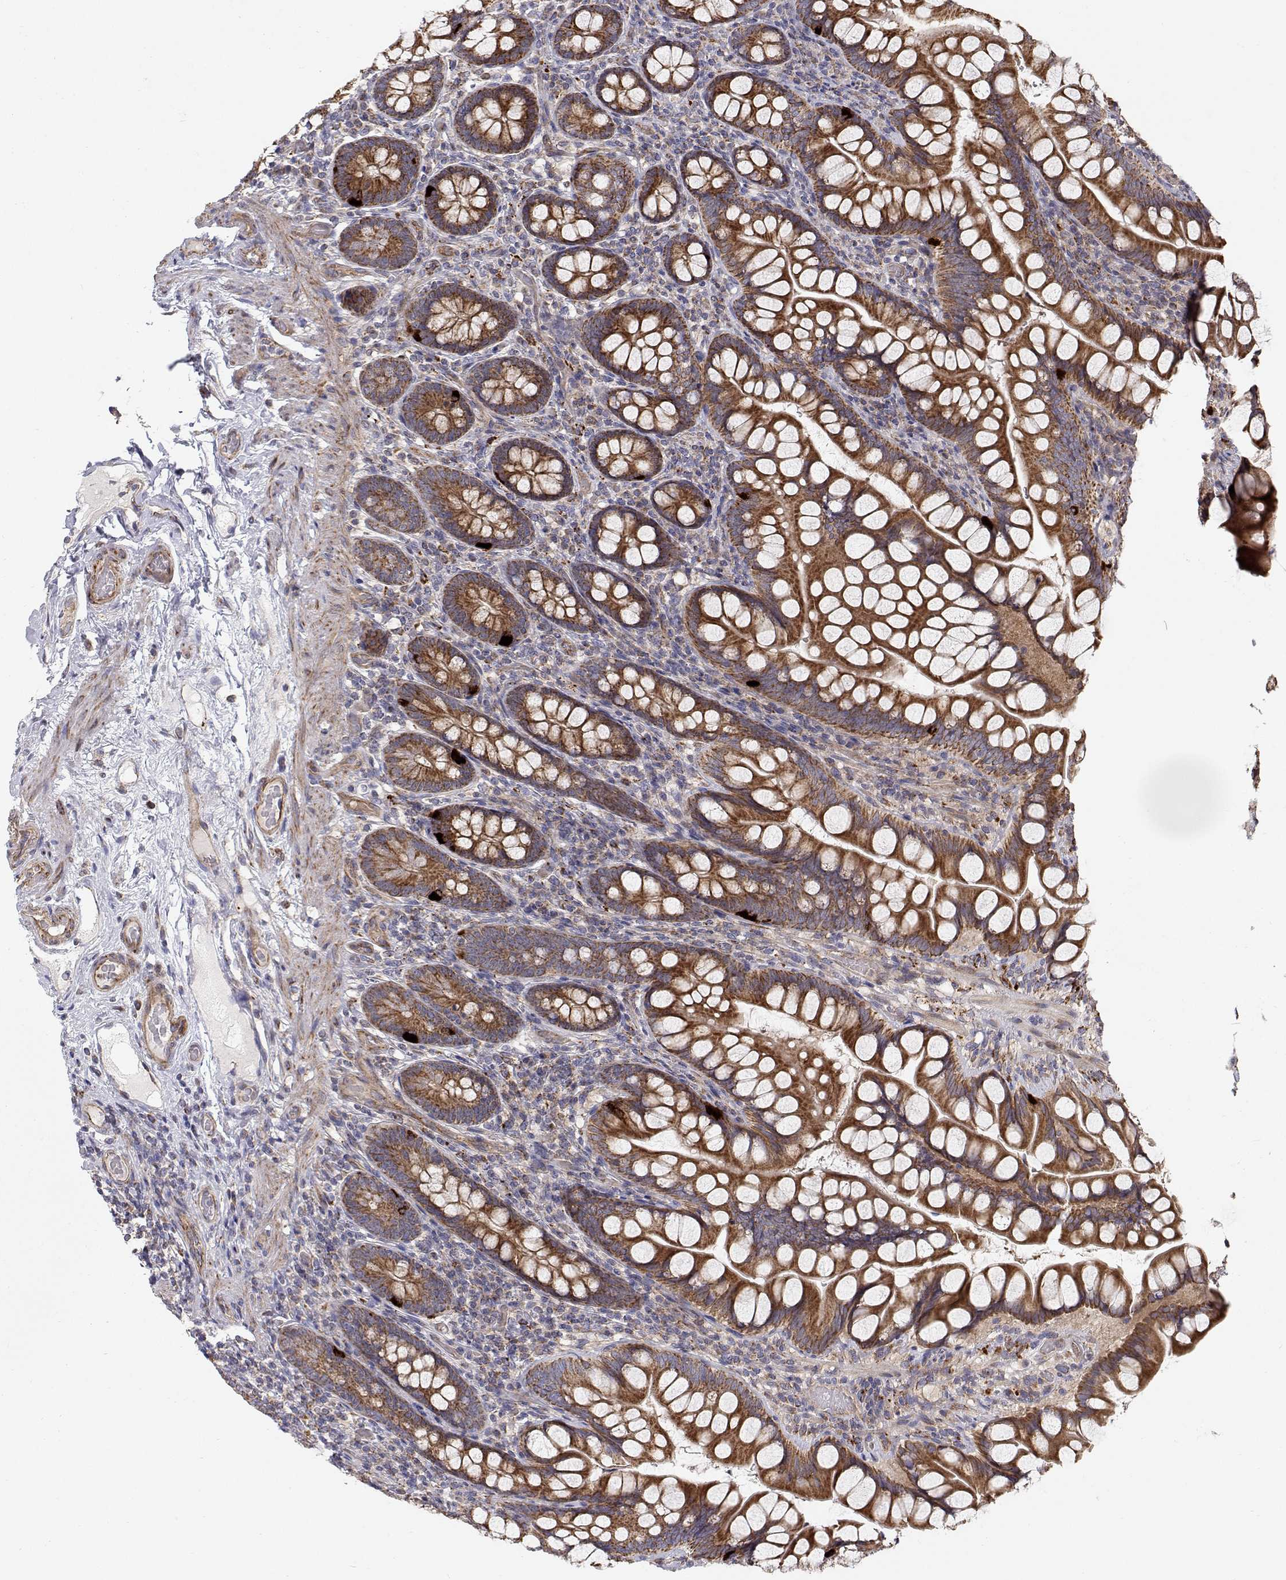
{"staining": {"intensity": "strong", "quantity": ">75%", "location": "cytoplasmic/membranous"}, "tissue": "small intestine", "cell_type": "Glandular cells", "image_type": "normal", "snomed": [{"axis": "morphology", "description": "Normal tissue, NOS"}, {"axis": "topography", "description": "Small intestine"}], "caption": "Immunohistochemical staining of benign human small intestine demonstrates >75% levels of strong cytoplasmic/membranous protein positivity in approximately >75% of glandular cells. The staining was performed using DAB (3,3'-diaminobenzidine), with brown indicating positive protein expression. Nuclei are stained blue with hematoxylin.", "gene": "SPICE1", "patient": {"sex": "male", "age": 70}}